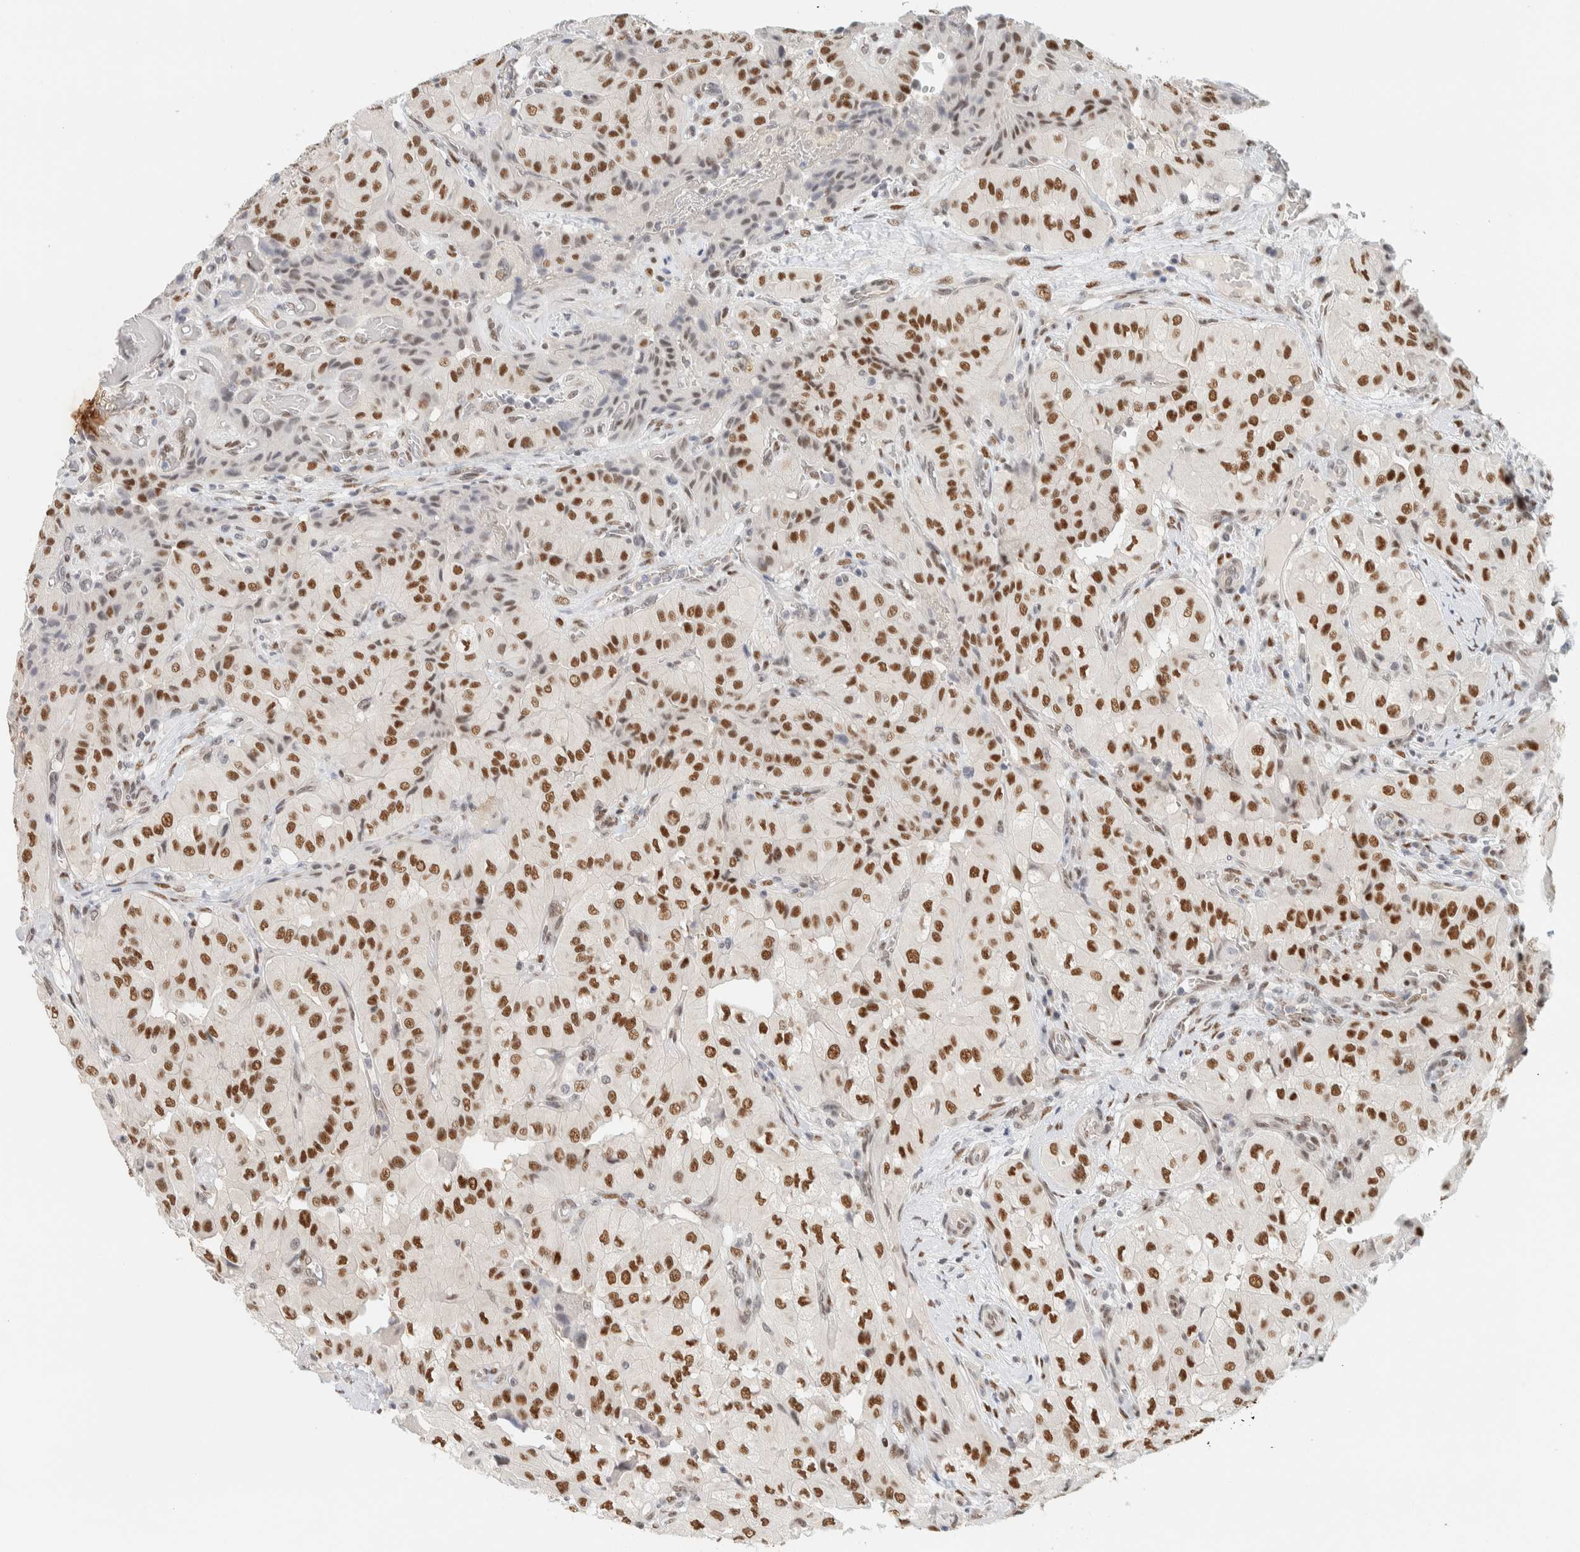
{"staining": {"intensity": "strong", "quantity": ">75%", "location": "nuclear"}, "tissue": "thyroid cancer", "cell_type": "Tumor cells", "image_type": "cancer", "snomed": [{"axis": "morphology", "description": "Papillary adenocarcinoma, NOS"}, {"axis": "topography", "description": "Thyroid gland"}], "caption": "This image reveals thyroid cancer stained with immunohistochemistry (IHC) to label a protein in brown. The nuclear of tumor cells show strong positivity for the protein. Nuclei are counter-stained blue.", "gene": "ZNF683", "patient": {"sex": "female", "age": 59}}